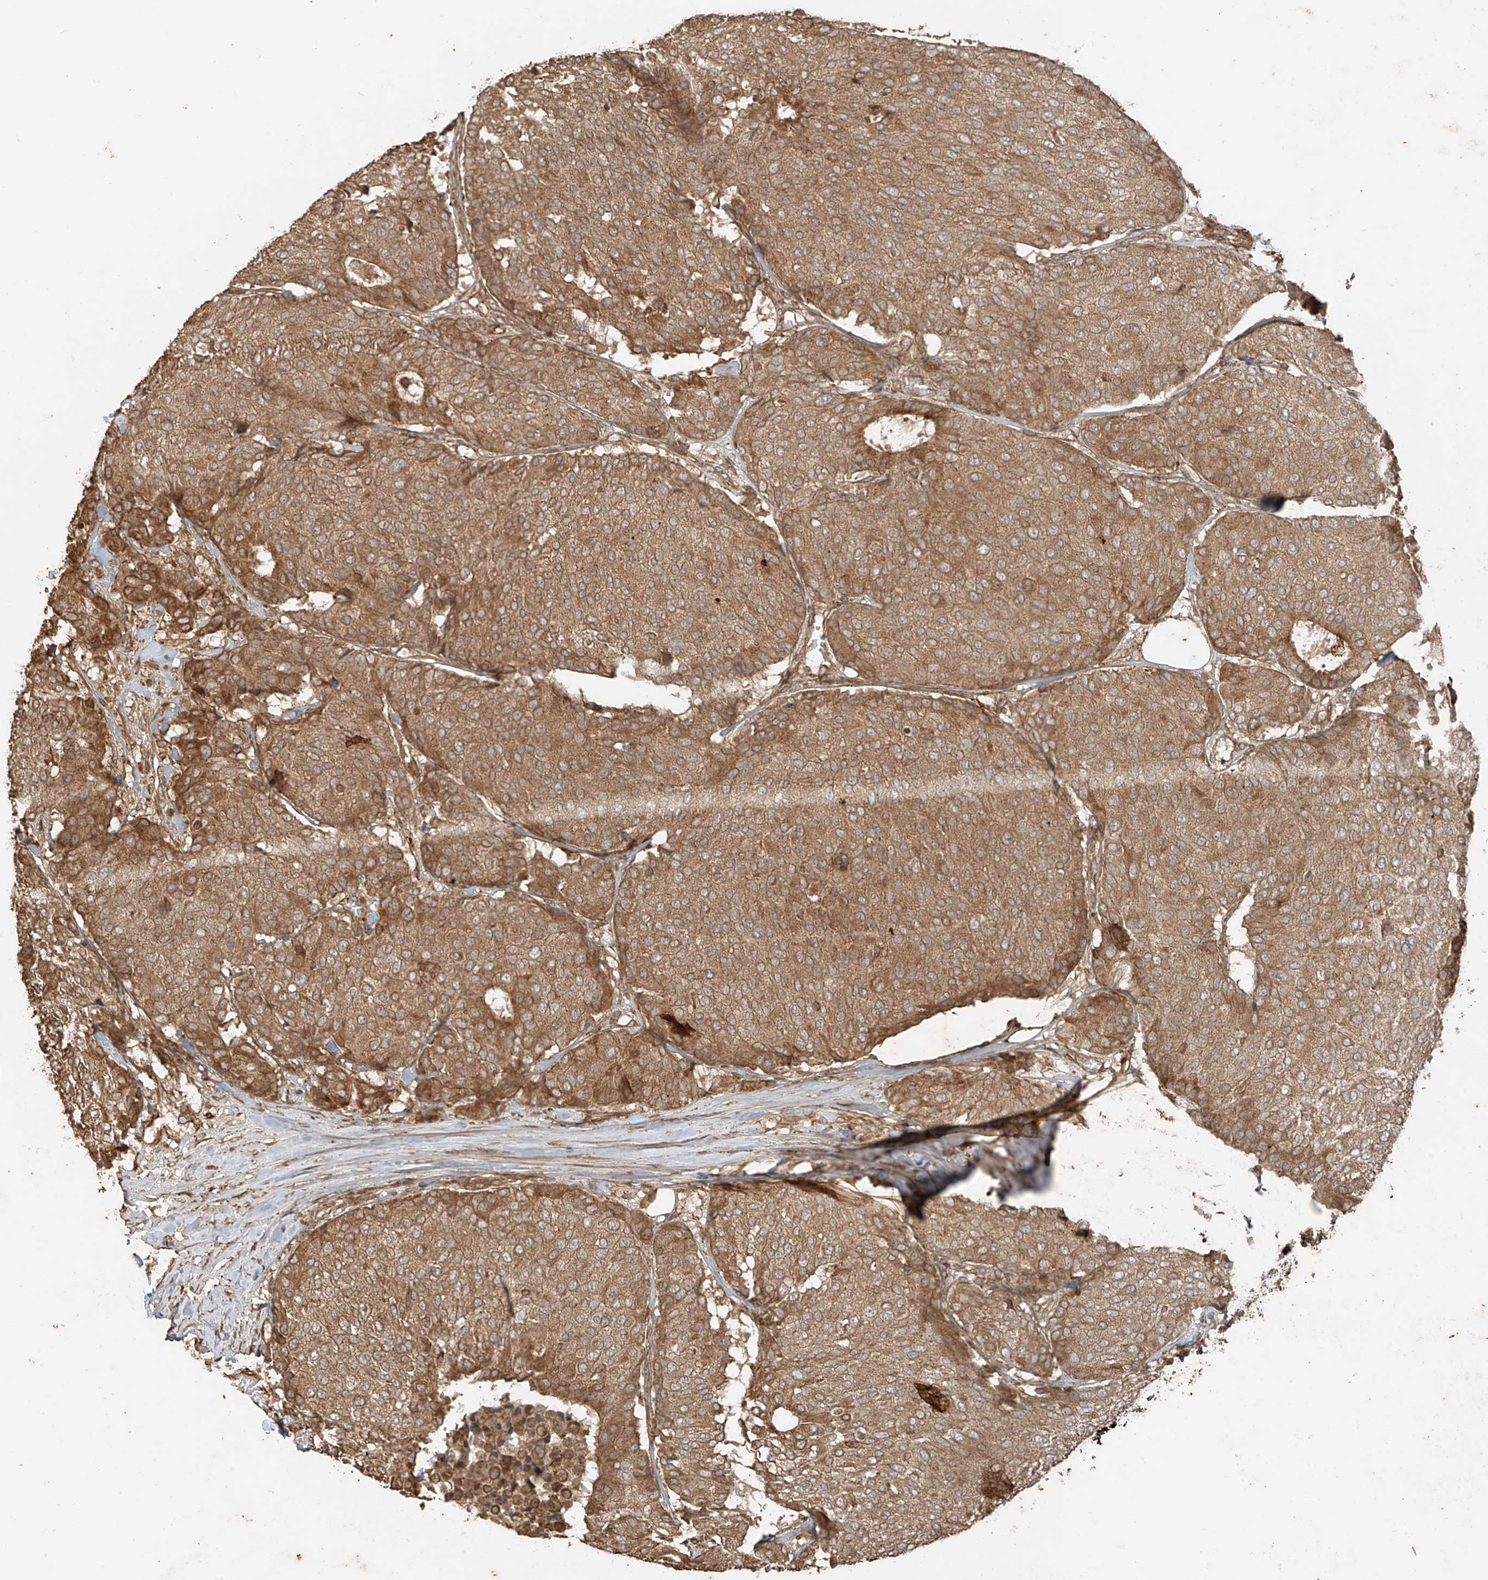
{"staining": {"intensity": "moderate", "quantity": ">75%", "location": "cytoplasmic/membranous"}, "tissue": "breast cancer", "cell_type": "Tumor cells", "image_type": "cancer", "snomed": [{"axis": "morphology", "description": "Duct carcinoma"}, {"axis": "topography", "description": "Breast"}], "caption": "Approximately >75% of tumor cells in invasive ductal carcinoma (breast) display moderate cytoplasmic/membranous protein positivity as visualized by brown immunohistochemical staining.", "gene": "ANKZF1", "patient": {"sex": "female", "age": 75}}